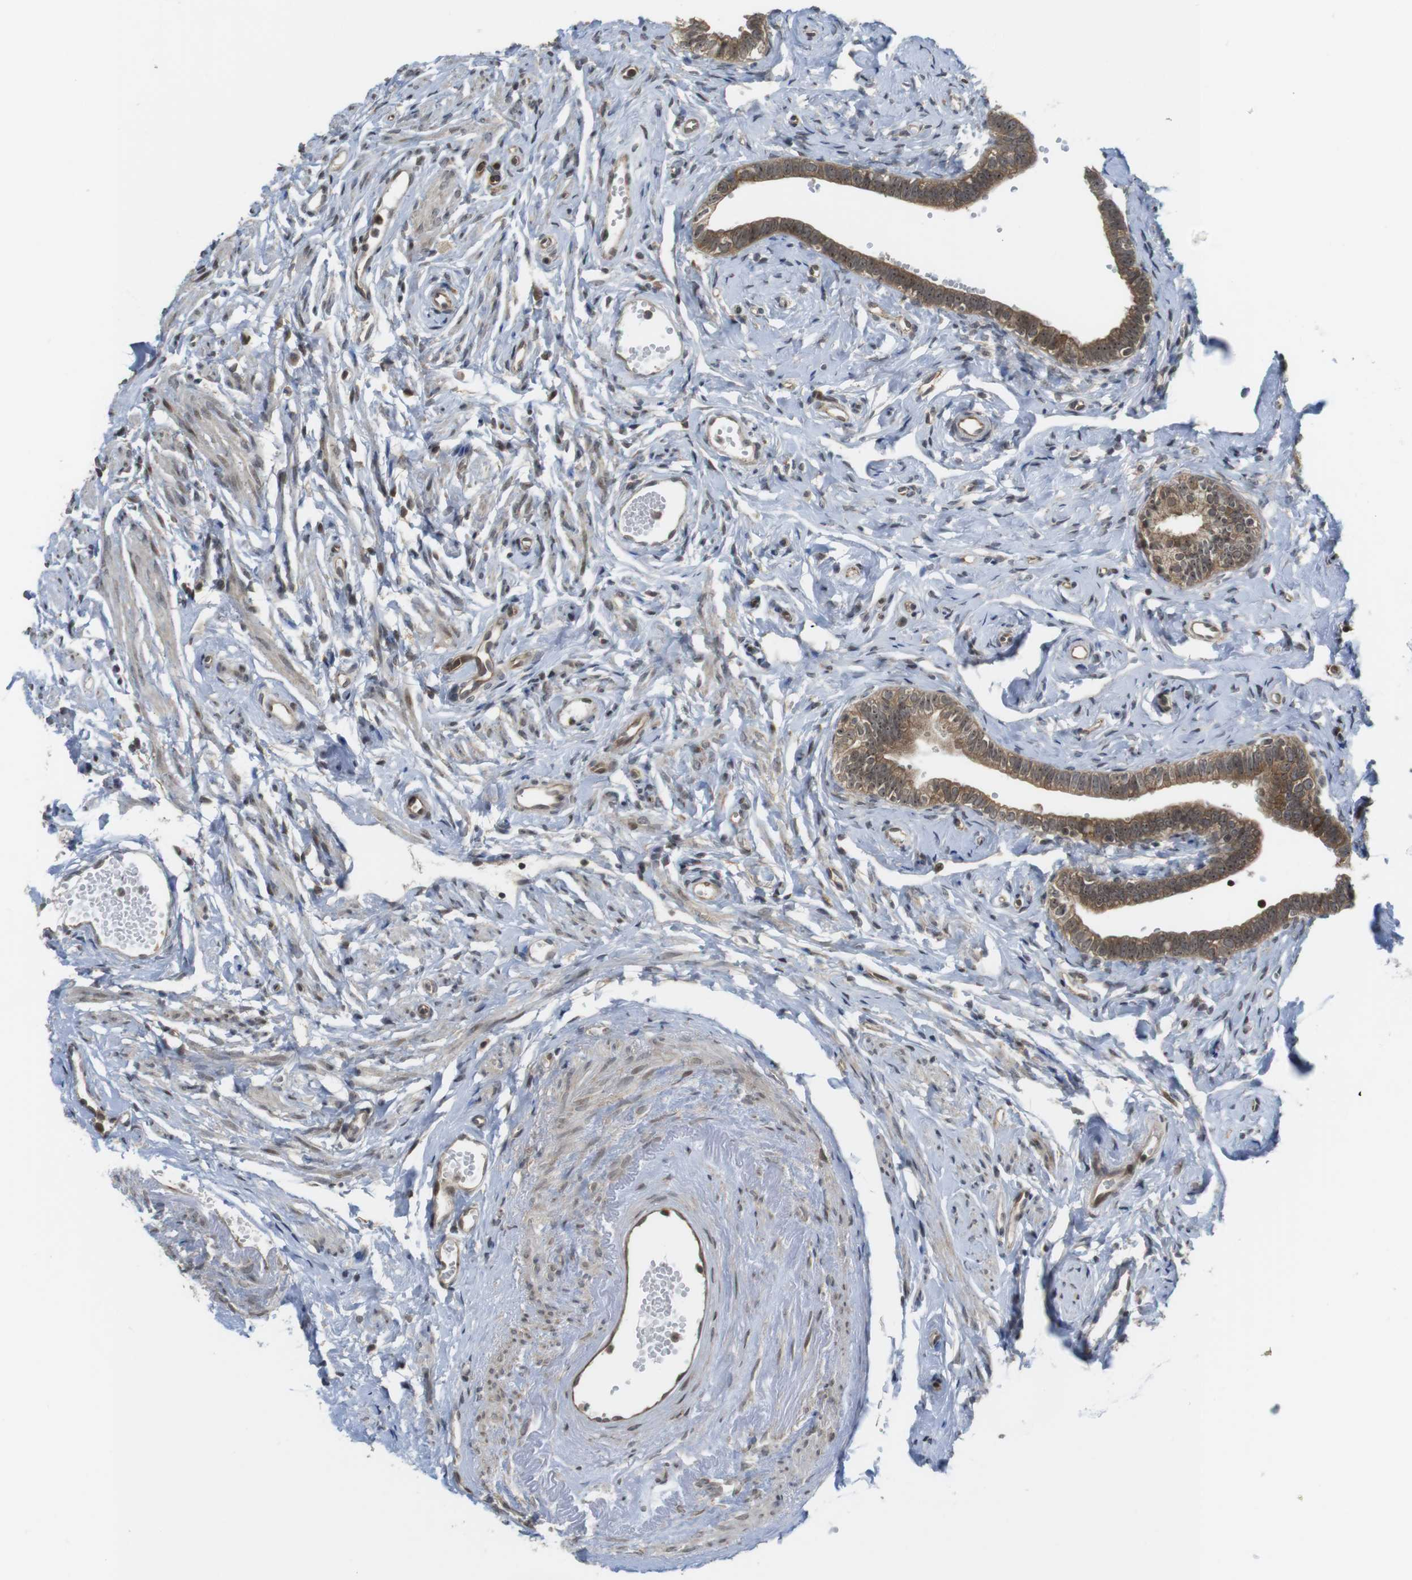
{"staining": {"intensity": "moderate", "quantity": ">75%", "location": "cytoplasmic/membranous"}, "tissue": "fallopian tube", "cell_type": "Glandular cells", "image_type": "normal", "snomed": [{"axis": "morphology", "description": "Normal tissue, NOS"}, {"axis": "topography", "description": "Fallopian tube"}], "caption": "Brown immunohistochemical staining in normal fallopian tube reveals moderate cytoplasmic/membranous expression in about >75% of glandular cells.", "gene": "CC2D1A", "patient": {"sex": "female", "age": 71}}